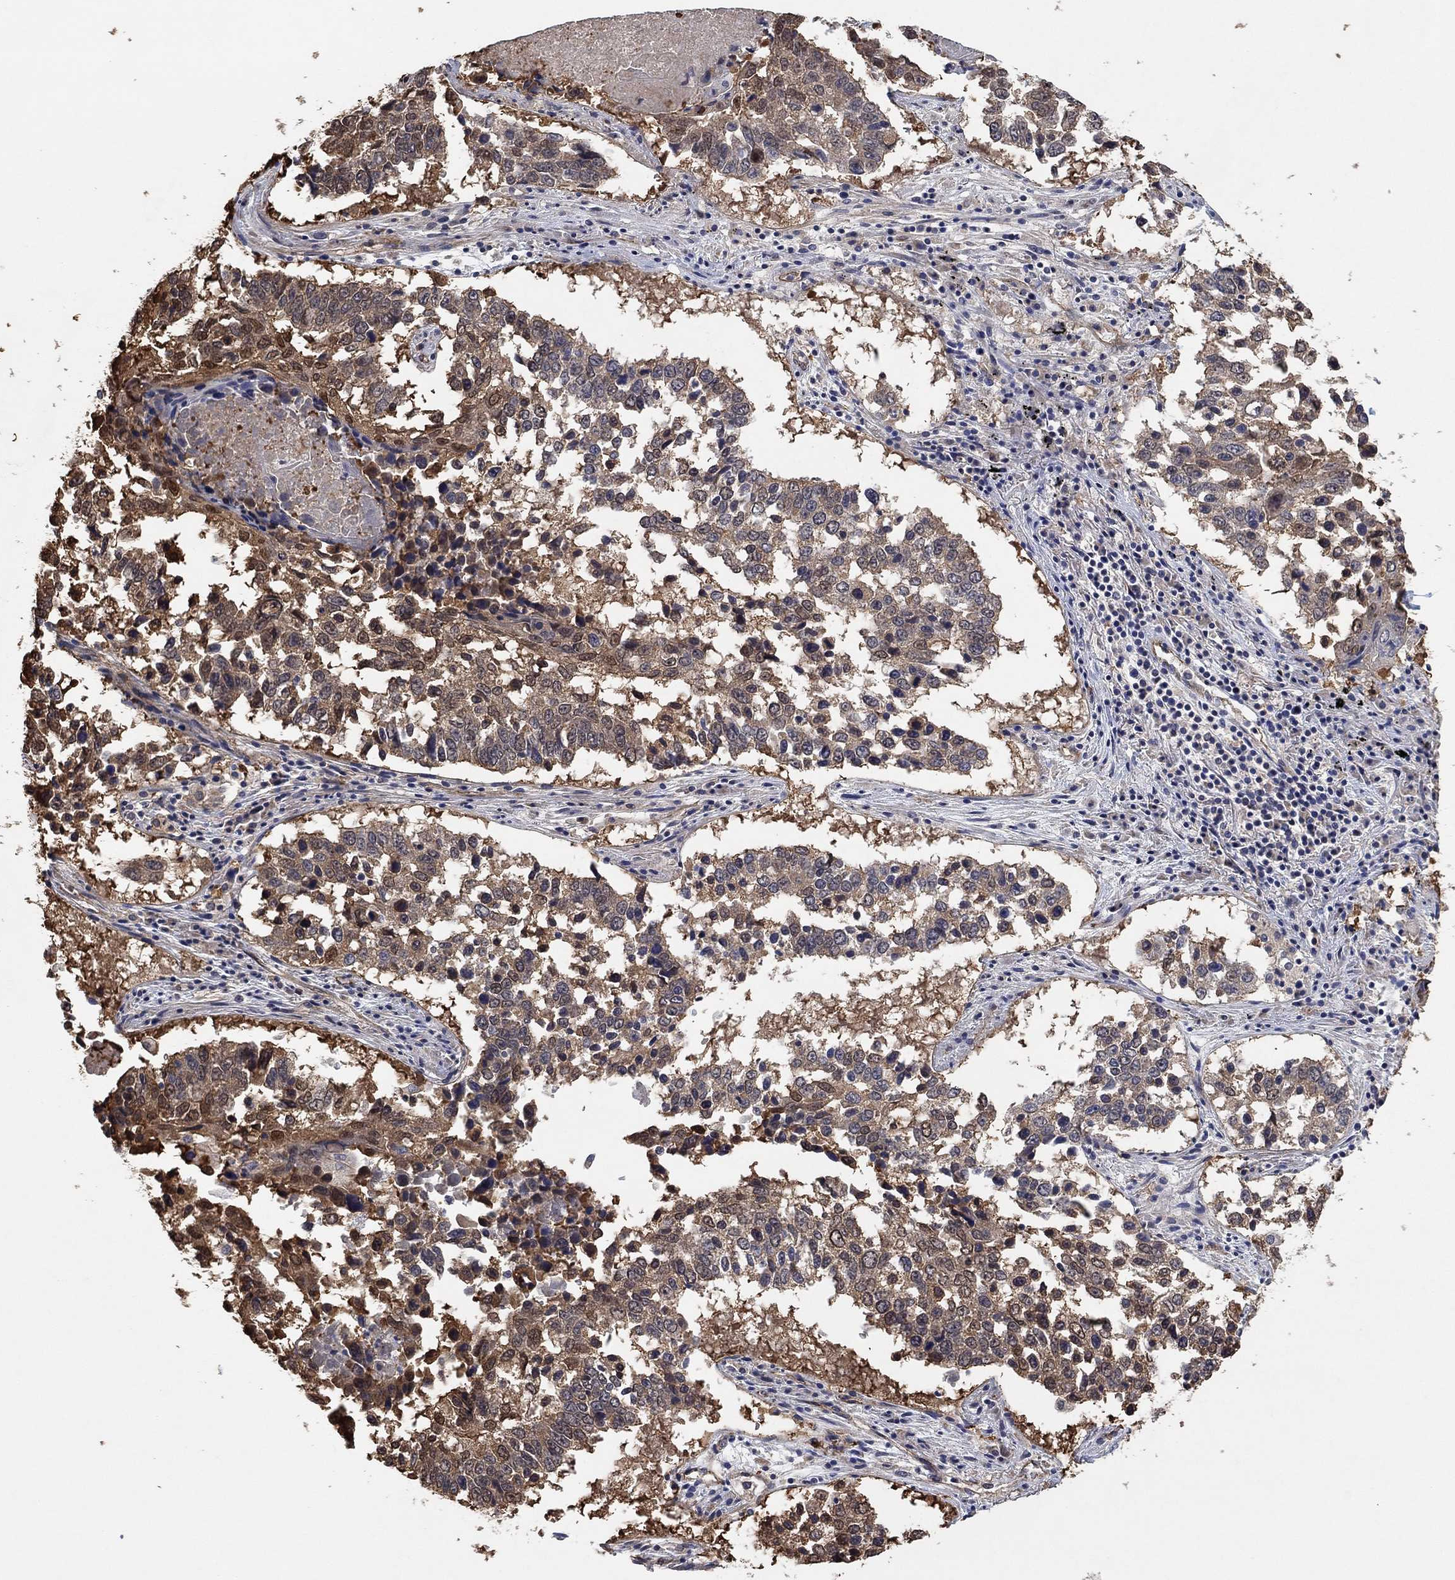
{"staining": {"intensity": "moderate", "quantity": "<25%", "location": "cytoplasmic/membranous"}, "tissue": "lung cancer", "cell_type": "Tumor cells", "image_type": "cancer", "snomed": [{"axis": "morphology", "description": "Squamous cell carcinoma, NOS"}, {"axis": "topography", "description": "Lung"}], "caption": "Immunohistochemistry (IHC) (DAB) staining of squamous cell carcinoma (lung) shows moderate cytoplasmic/membranous protein positivity in approximately <25% of tumor cells.", "gene": "MCUR1", "patient": {"sex": "male", "age": 82}}